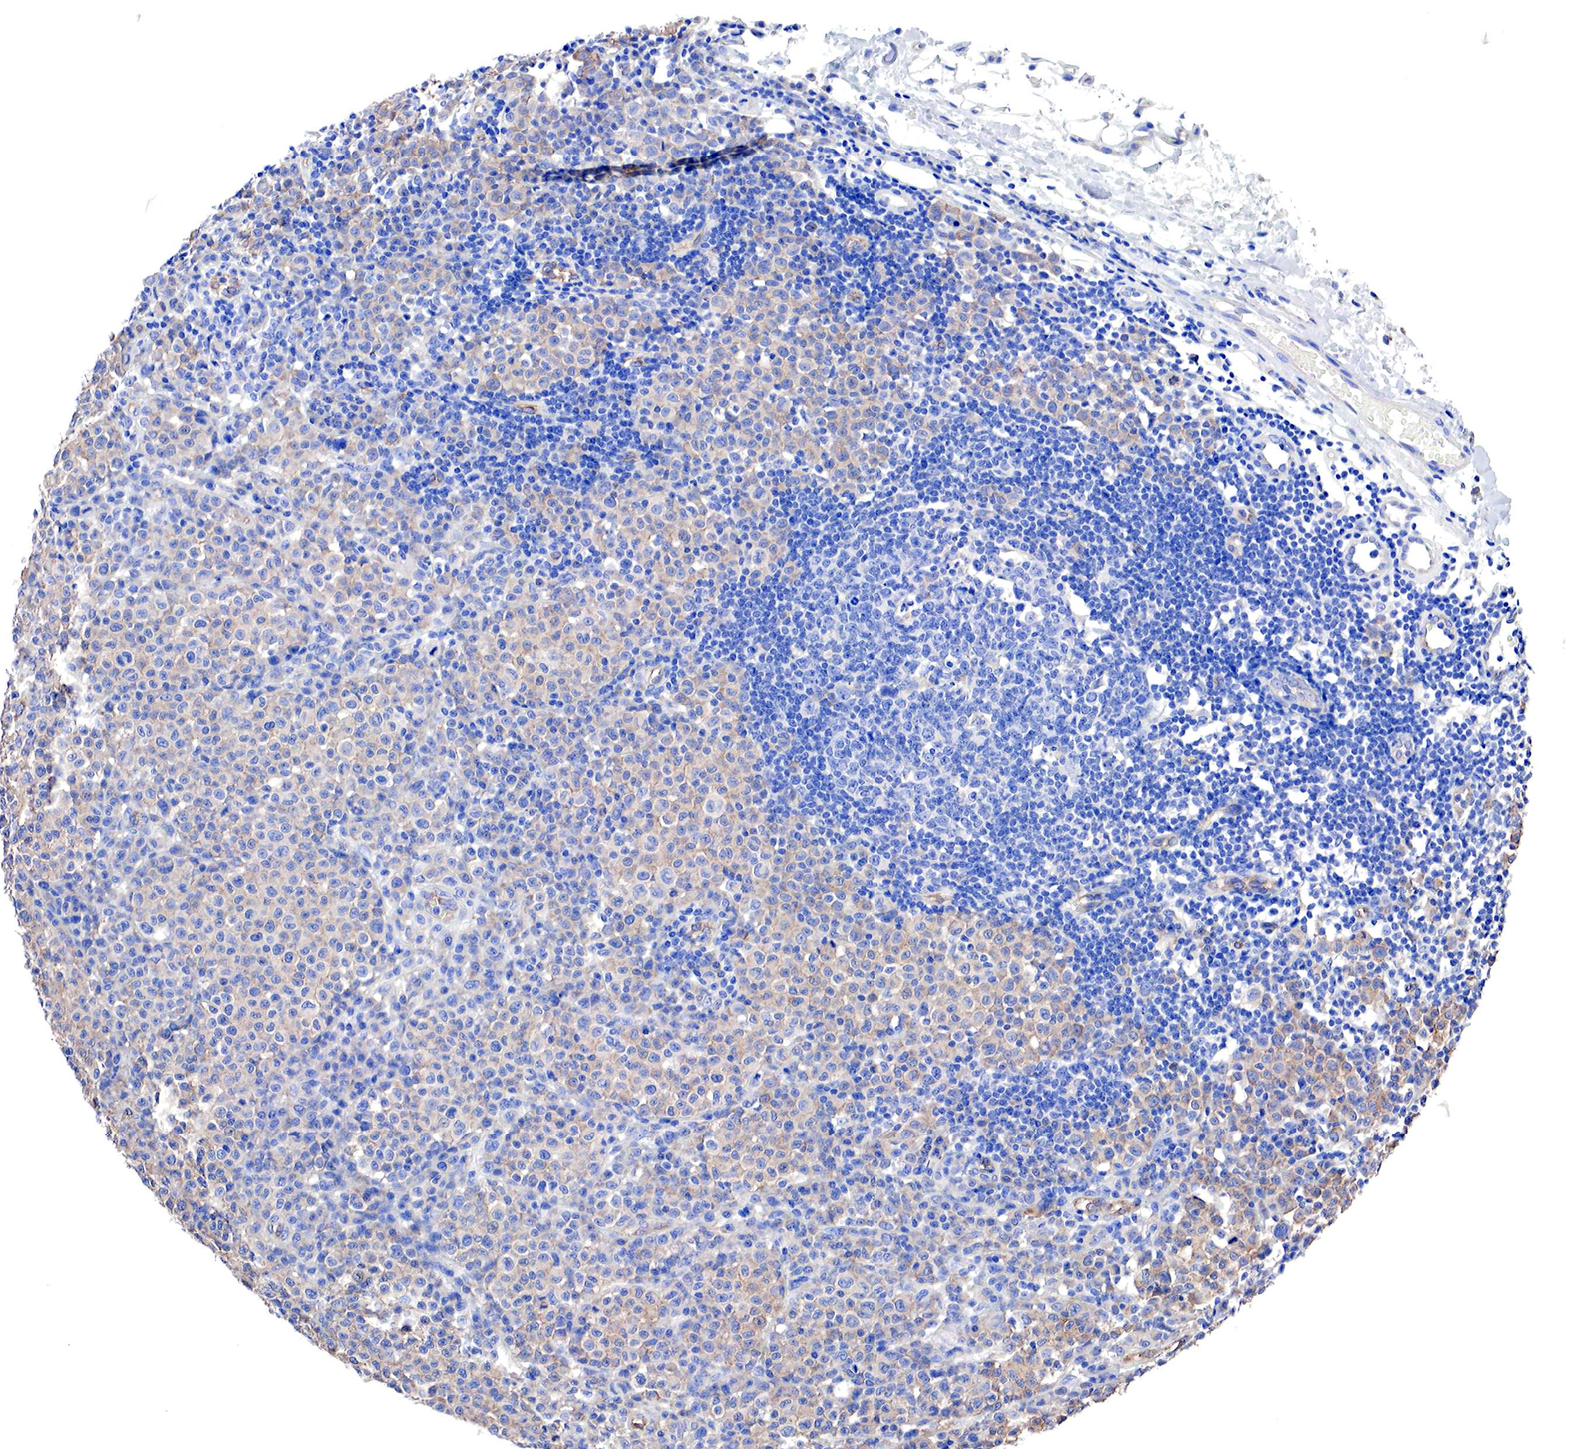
{"staining": {"intensity": "moderate", "quantity": "25%-75%", "location": "cytoplasmic/membranous"}, "tissue": "melanoma", "cell_type": "Tumor cells", "image_type": "cancer", "snomed": [{"axis": "morphology", "description": "Malignant melanoma, Metastatic site"}, {"axis": "topography", "description": "Skin"}], "caption": "Melanoma stained with a brown dye exhibits moderate cytoplasmic/membranous positive staining in approximately 25%-75% of tumor cells.", "gene": "RDX", "patient": {"sex": "male", "age": 32}}